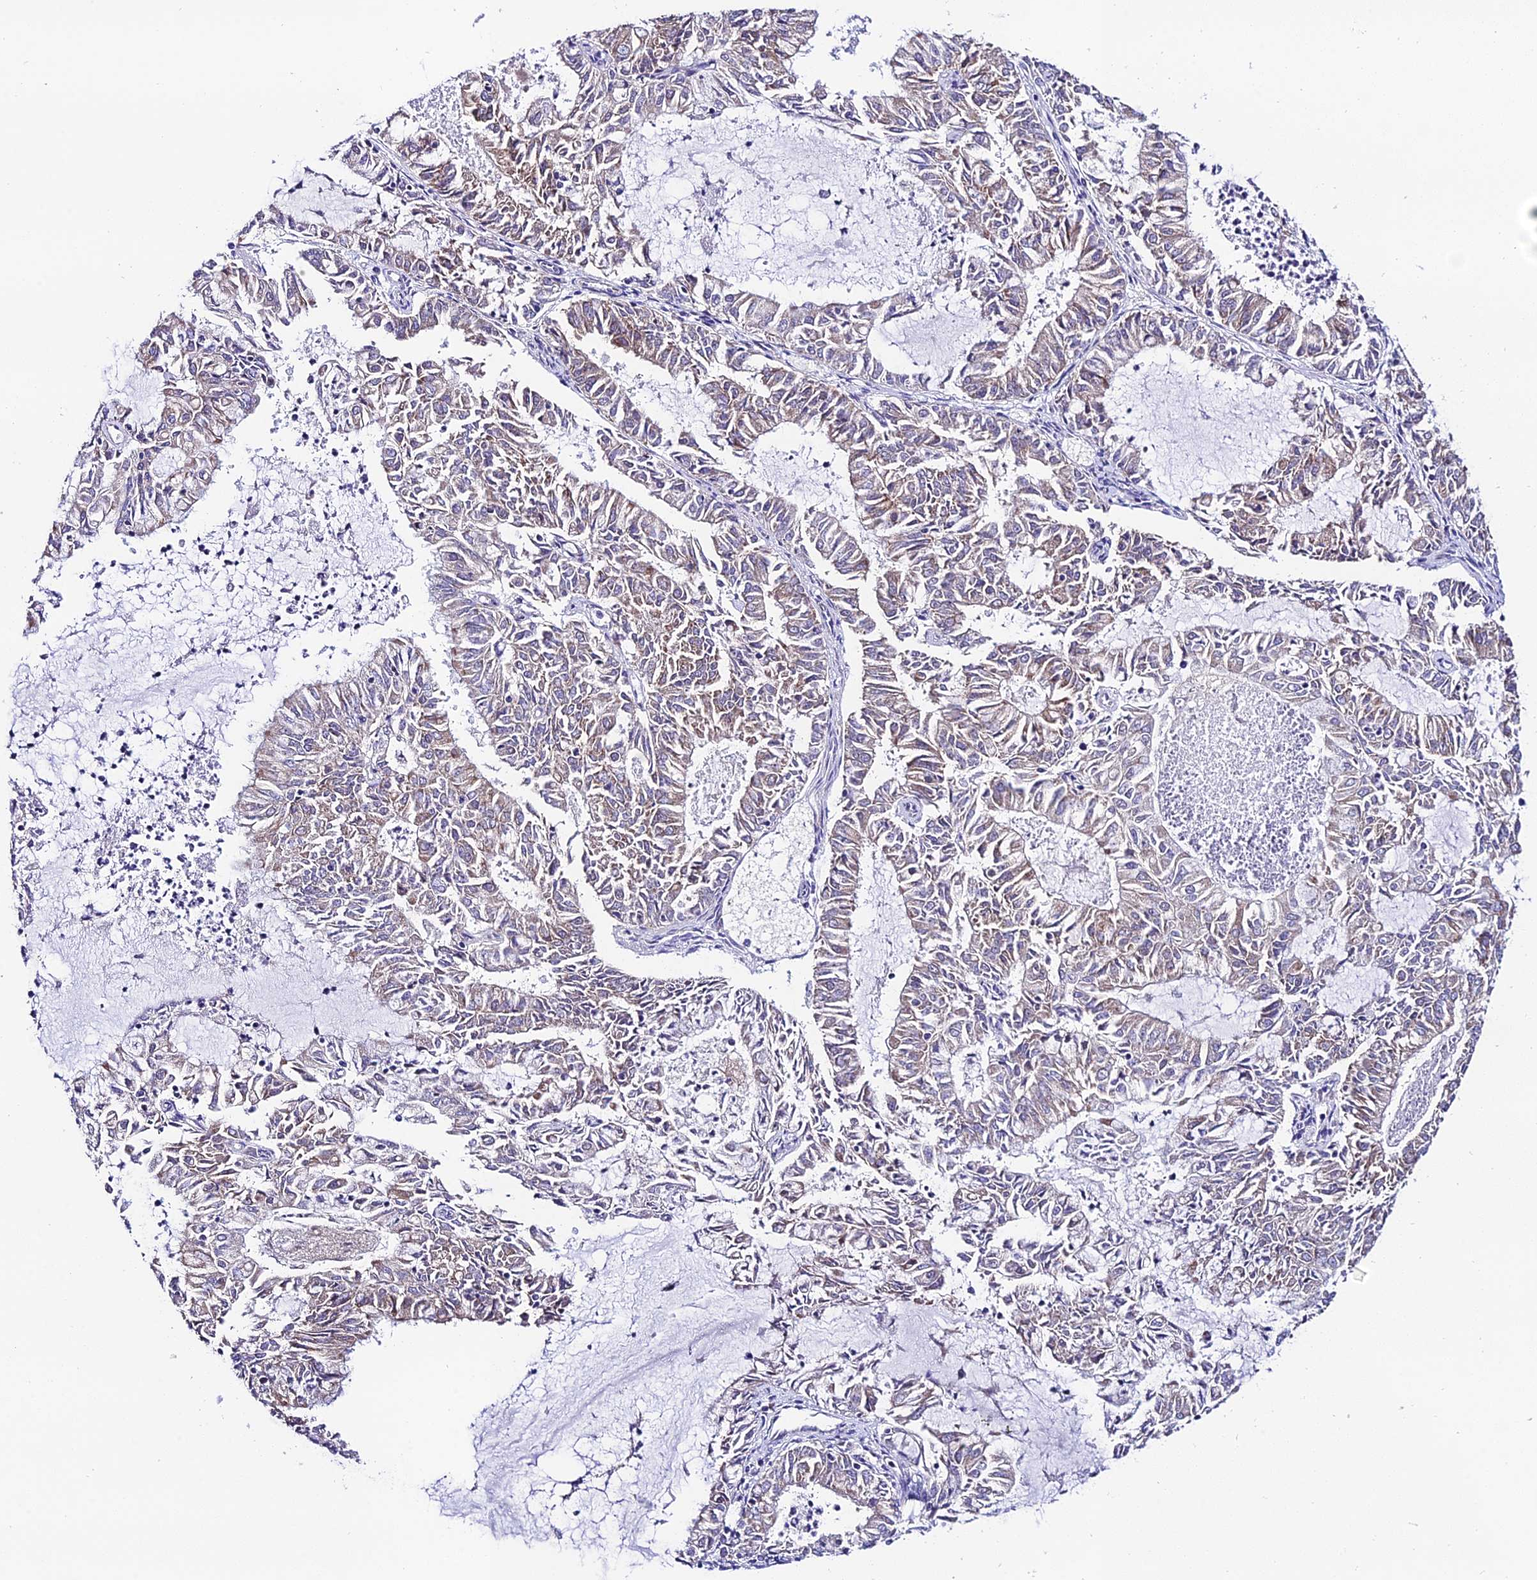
{"staining": {"intensity": "weak", "quantity": "25%-75%", "location": "cytoplasmic/membranous"}, "tissue": "endometrial cancer", "cell_type": "Tumor cells", "image_type": "cancer", "snomed": [{"axis": "morphology", "description": "Adenocarcinoma, NOS"}, {"axis": "topography", "description": "Endometrium"}], "caption": "Protein staining reveals weak cytoplasmic/membranous expression in approximately 25%-75% of tumor cells in adenocarcinoma (endometrial). The protein of interest is stained brown, and the nuclei are stained in blue (DAB IHC with brightfield microscopy, high magnification).", "gene": "HSDL2", "patient": {"sex": "female", "age": 57}}